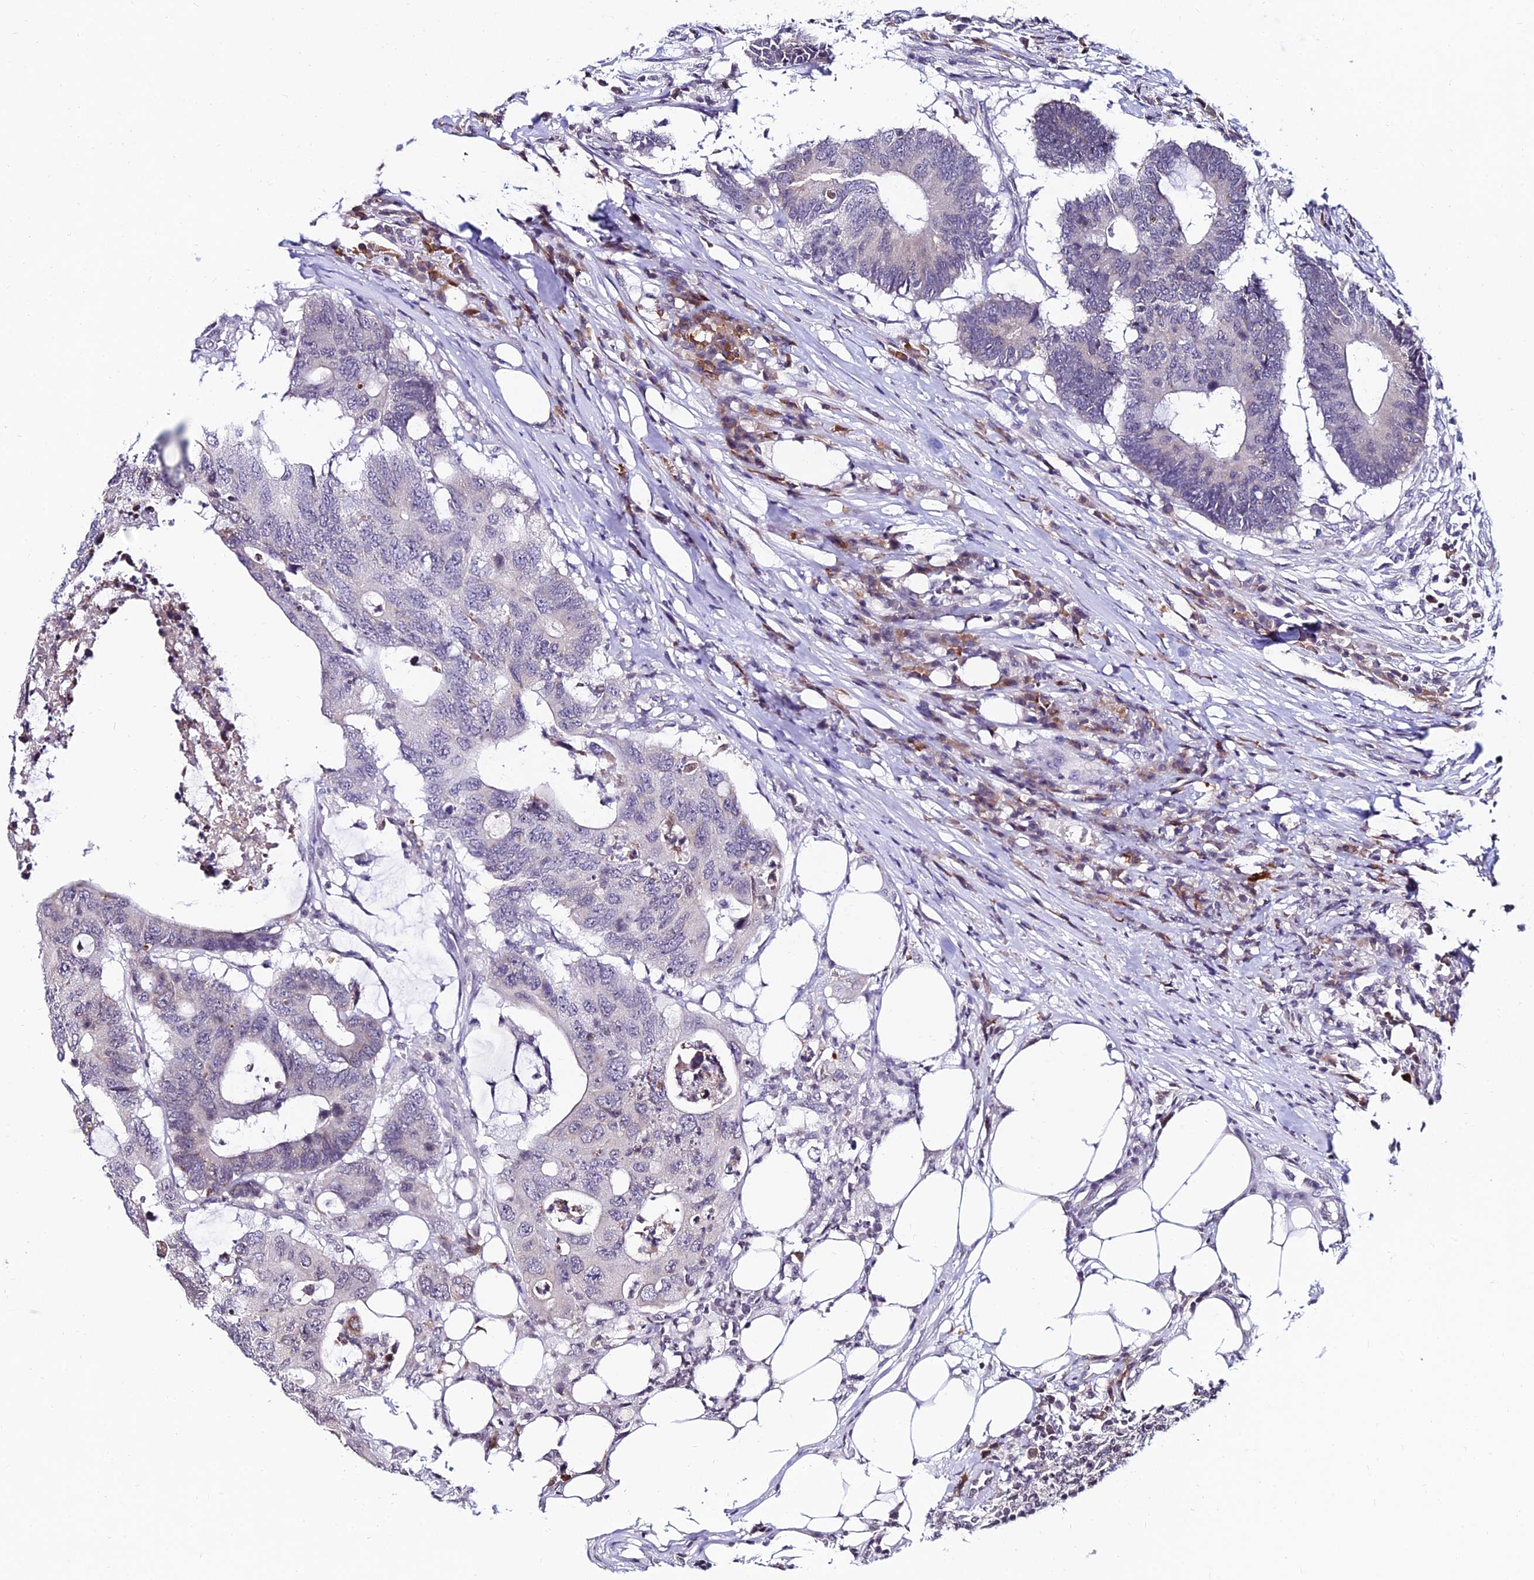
{"staining": {"intensity": "negative", "quantity": "none", "location": "none"}, "tissue": "colorectal cancer", "cell_type": "Tumor cells", "image_type": "cancer", "snomed": [{"axis": "morphology", "description": "Adenocarcinoma, NOS"}, {"axis": "topography", "description": "Colon"}], "caption": "Colorectal adenocarcinoma was stained to show a protein in brown. There is no significant expression in tumor cells. (DAB IHC with hematoxylin counter stain).", "gene": "CDNF", "patient": {"sex": "male", "age": 71}}